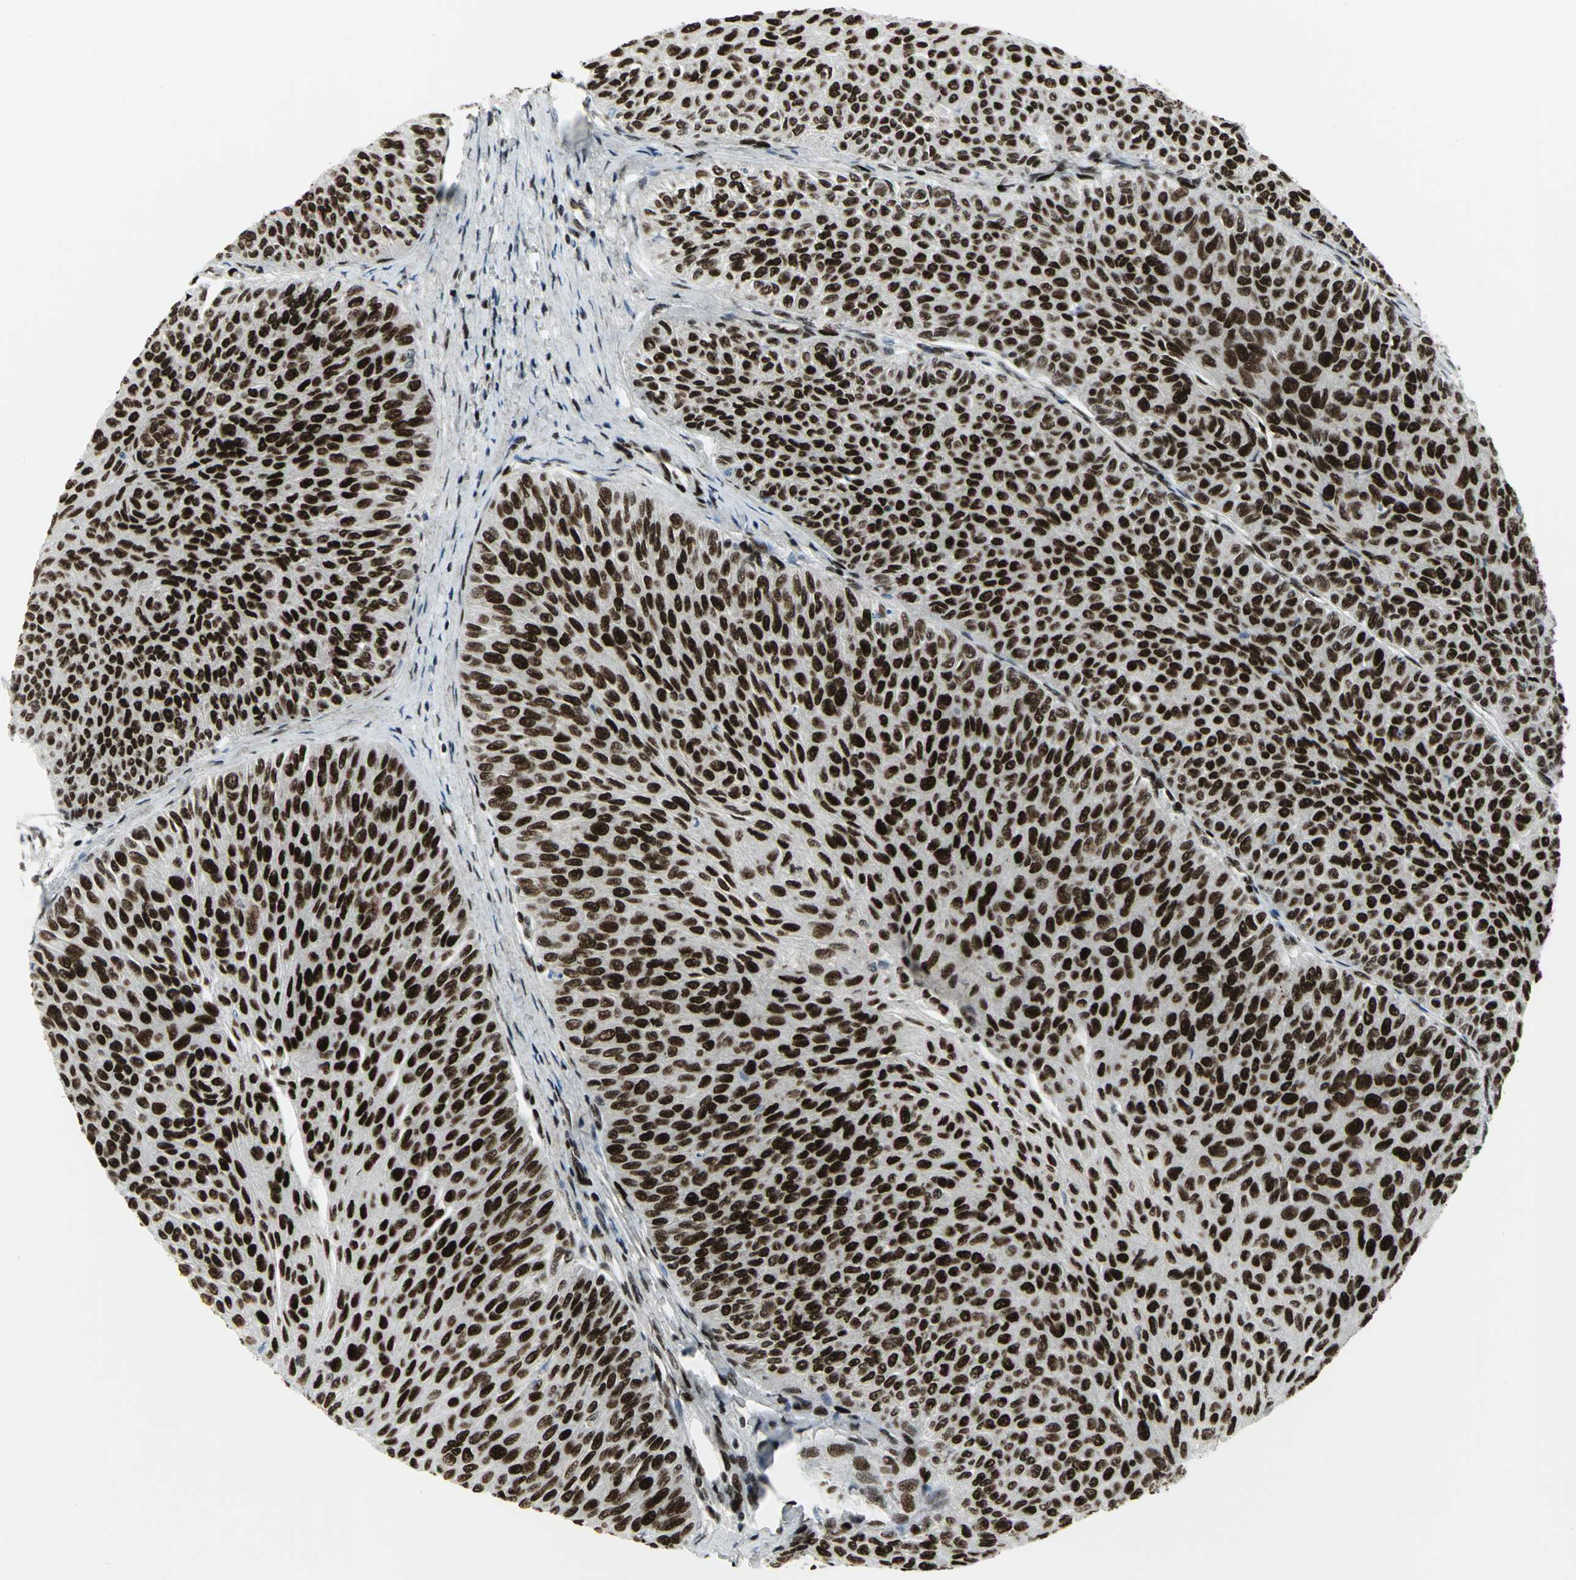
{"staining": {"intensity": "strong", "quantity": ">75%", "location": "nuclear"}, "tissue": "urothelial cancer", "cell_type": "Tumor cells", "image_type": "cancer", "snomed": [{"axis": "morphology", "description": "Urothelial carcinoma, Low grade"}, {"axis": "topography", "description": "Urinary bladder"}], "caption": "Urothelial cancer was stained to show a protein in brown. There is high levels of strong nuclear staining in approximately >75% of tumor cells.", "gene": "SMARCA4", "patient": {"sex": "male", "age": 78}}